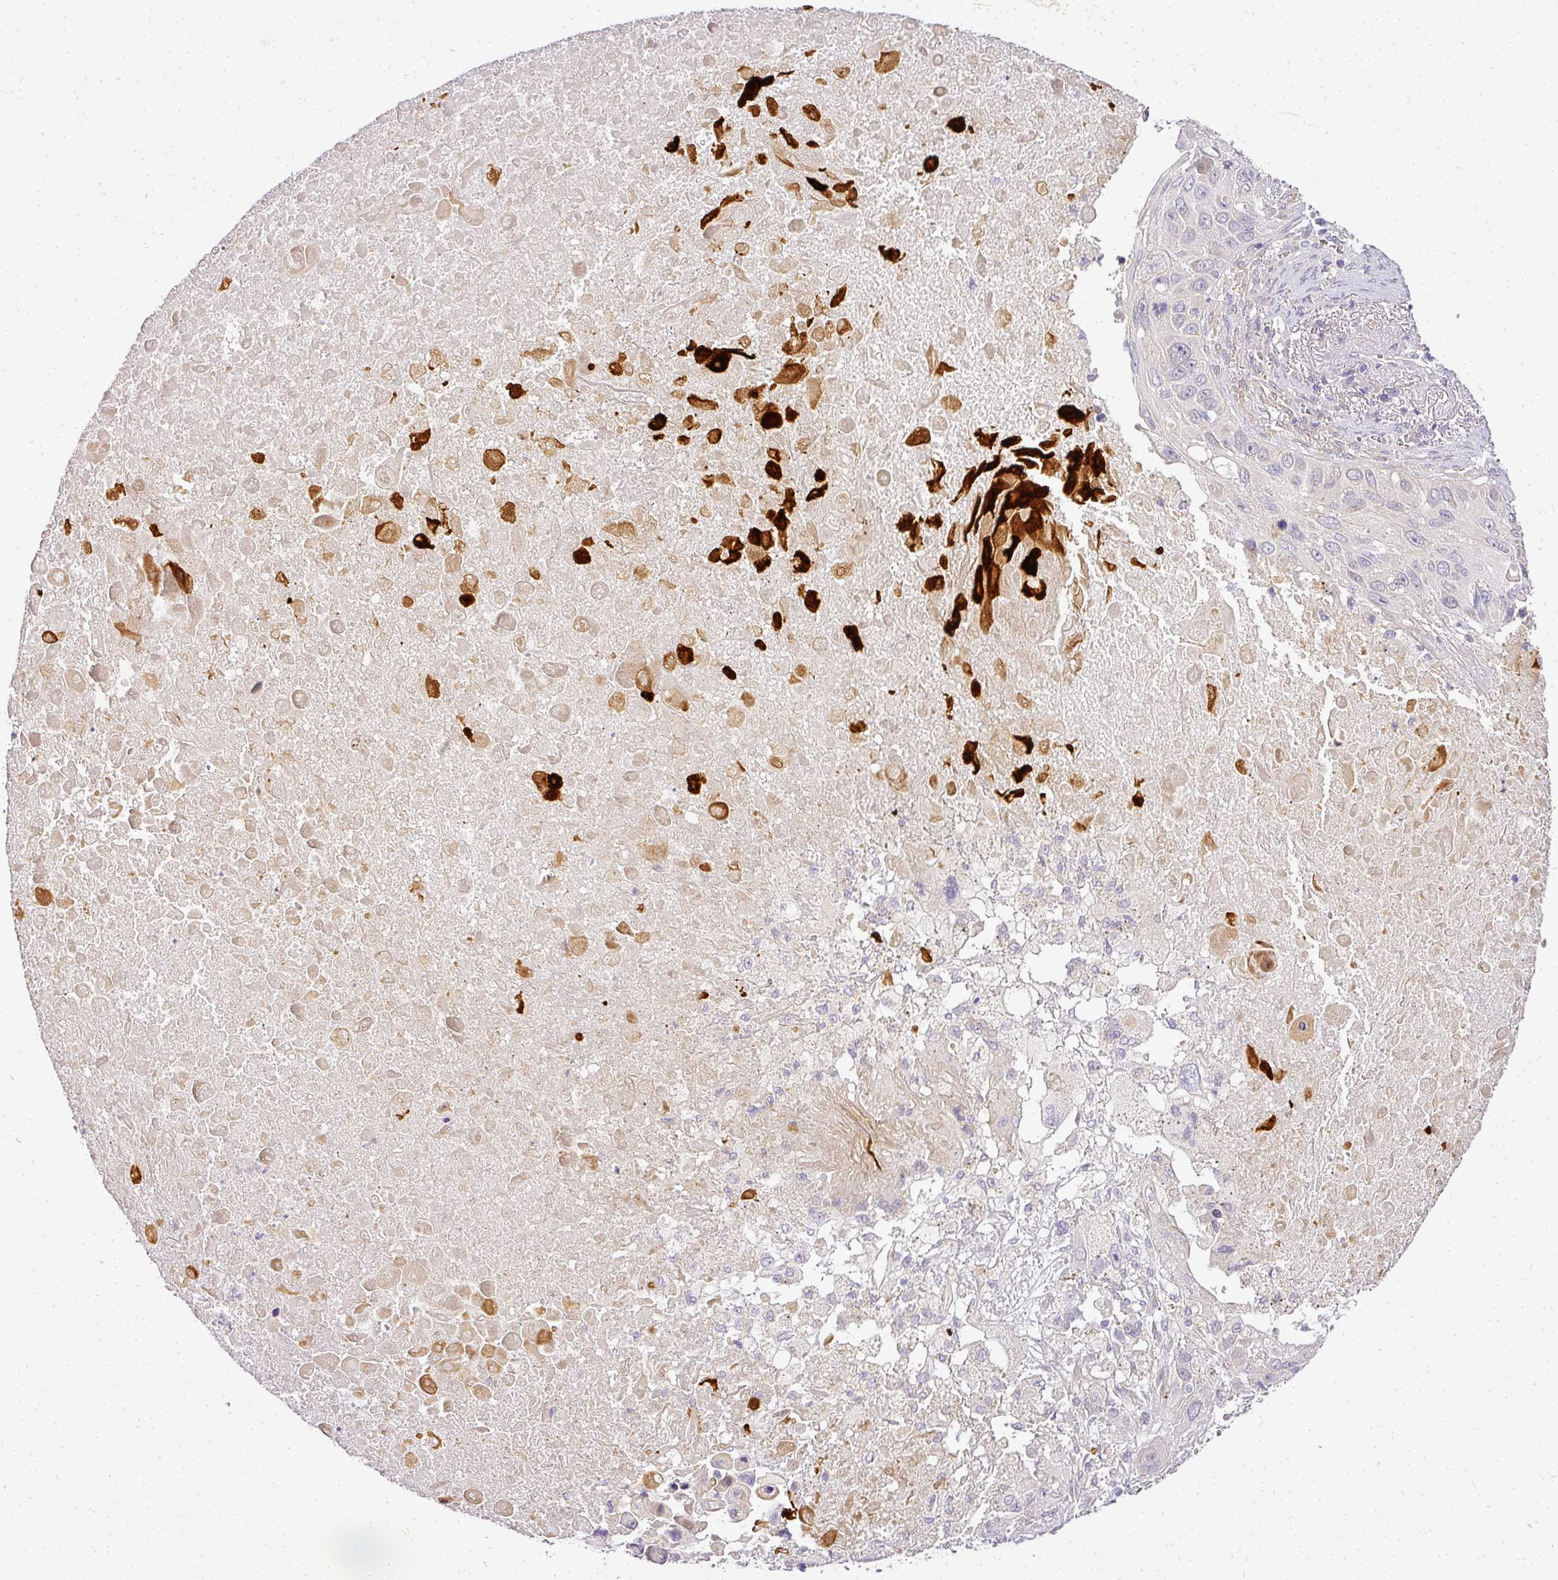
{"staining": {"intensity": "negative", "quantity": "none", "location": "none"}, "tissue": "lung cancer", "cell_type": "Tumor cells", "image_type": "cancer", "snomed": [{"axis": "morphology", "description": "Squamous cell carcinoma, NOS"}, {"axis": "topography", "description": "Lung"}], "caption": "Immunohistochemistry photomicrograph of neoplastic tissue: human lung squamous cell carcinoma stained with DAB demonstrates no significant protein positivity in tumor cells.", "gene": "ADH5", "patient": {"sex": "male", "age": 66}}